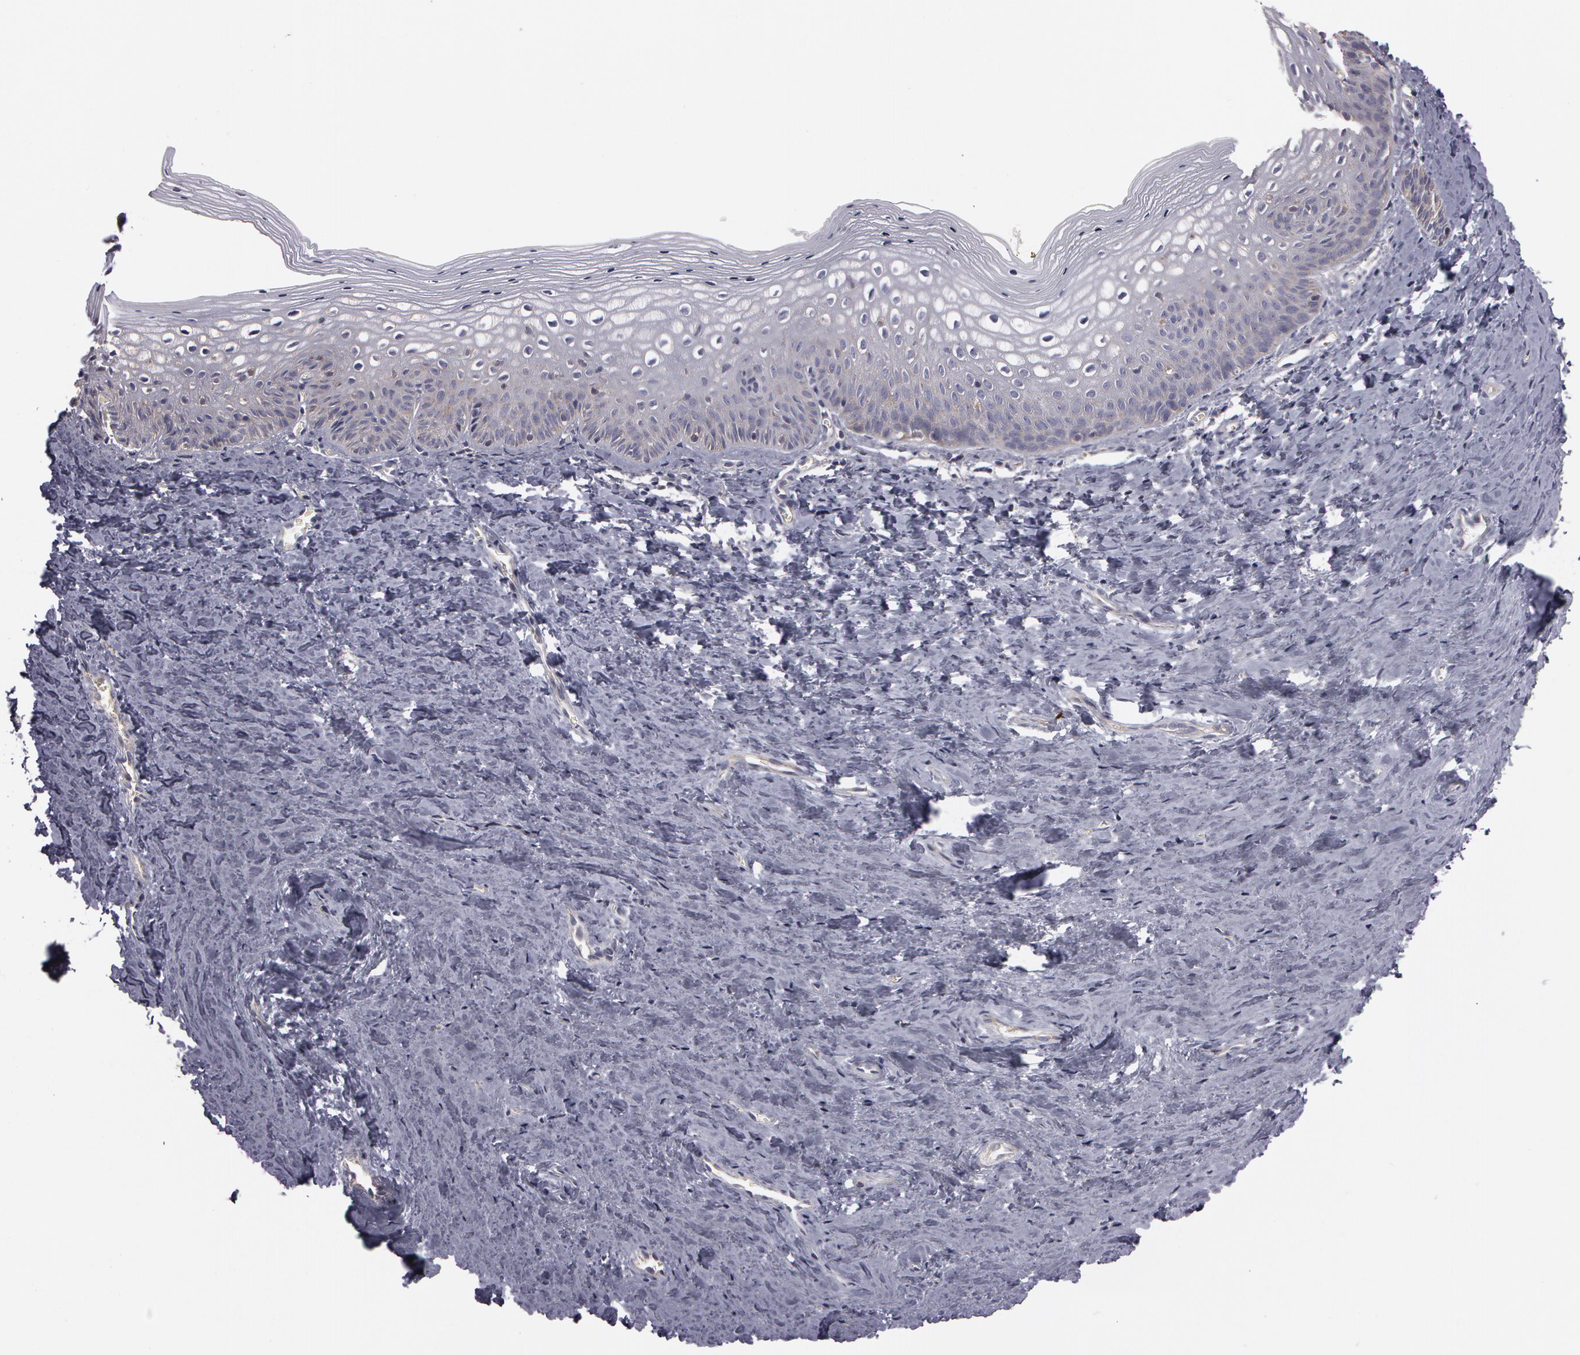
{"staining": {"intensity": "weak", "quantity": "<25%", "location": "cytoplasmic/membranous"}, "tissue": "vagina", "cell_type": "Squamous epithelial cells", "image_type": "normal", "snomed": [{"axis": "morphology", "description": "Normal tissue, NOS"}, {"axis": "topography", "description": "Vagina"}], "caption": "Immunohistochemistry of normal vagina reveals no expression in squamous epithelial cells.", "gene": "NEK9", "patient": {"sex": "female", "age": 46}}